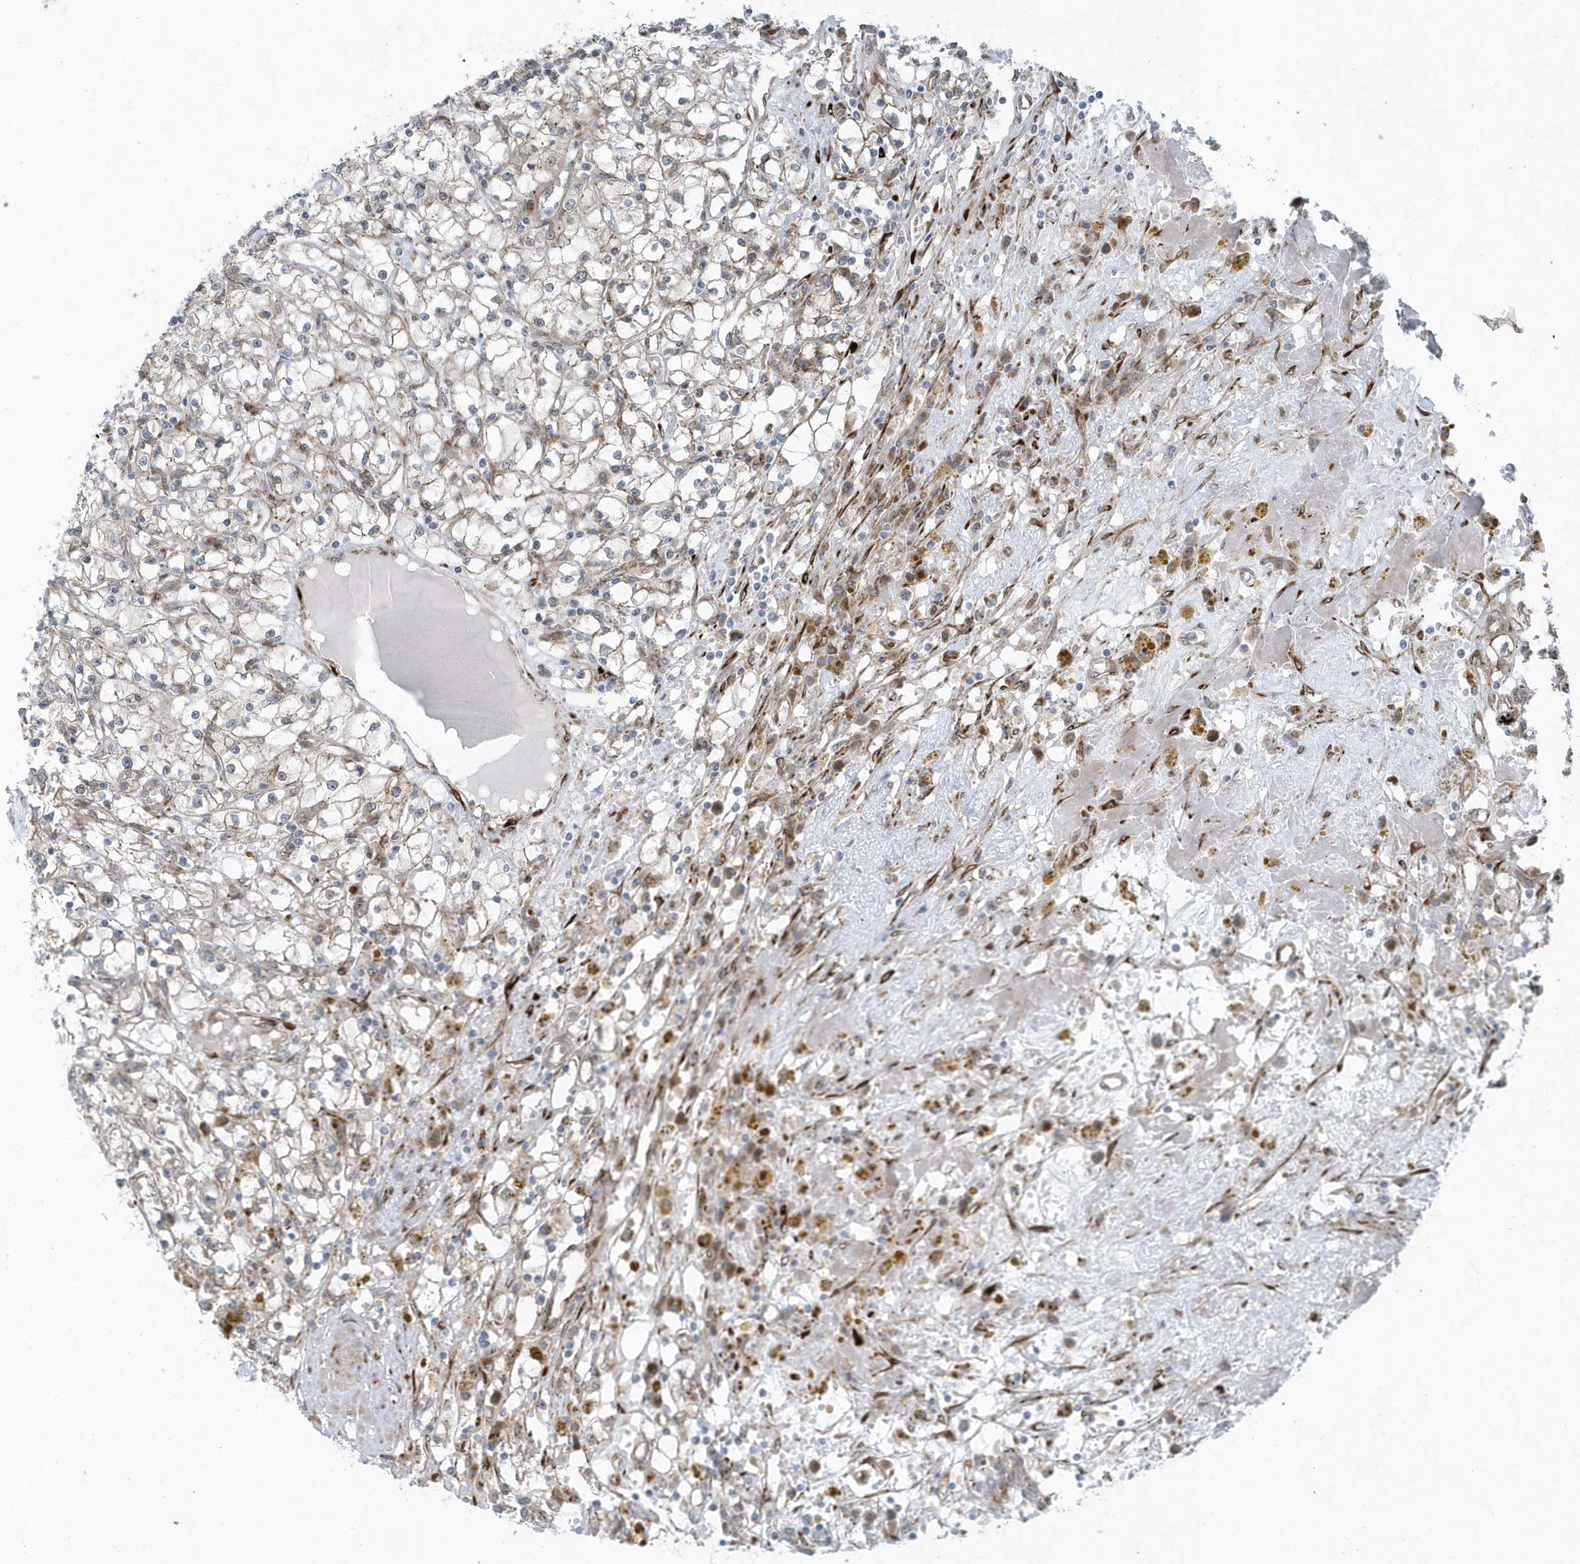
{"staining": {"intensity": "weak", "quantity": "<25%", "location": "cytoplasmic/membranous"}, "tissue": "renal cancer", "cell_type": "Tumor cells", "image_type": "cancer", "snomed": [{"axis": "morphology", "description": "Adenocarcinoma, NOS"}, {"axis": "topography", "description": "Kidney"}], "caption": "High magnification brightfield microscopy of renal cancer (adenocarcinoma) stained with DAB (3,3'-diaminobenzidine) (brown) and counterstained with hematoxylin (blue): tumor cells show no significant positivity. (DAB immunohistochemistry (IHC), high magnification).", "gene": "FAM98A", "patient": {"sex": "male", "age": 56}}